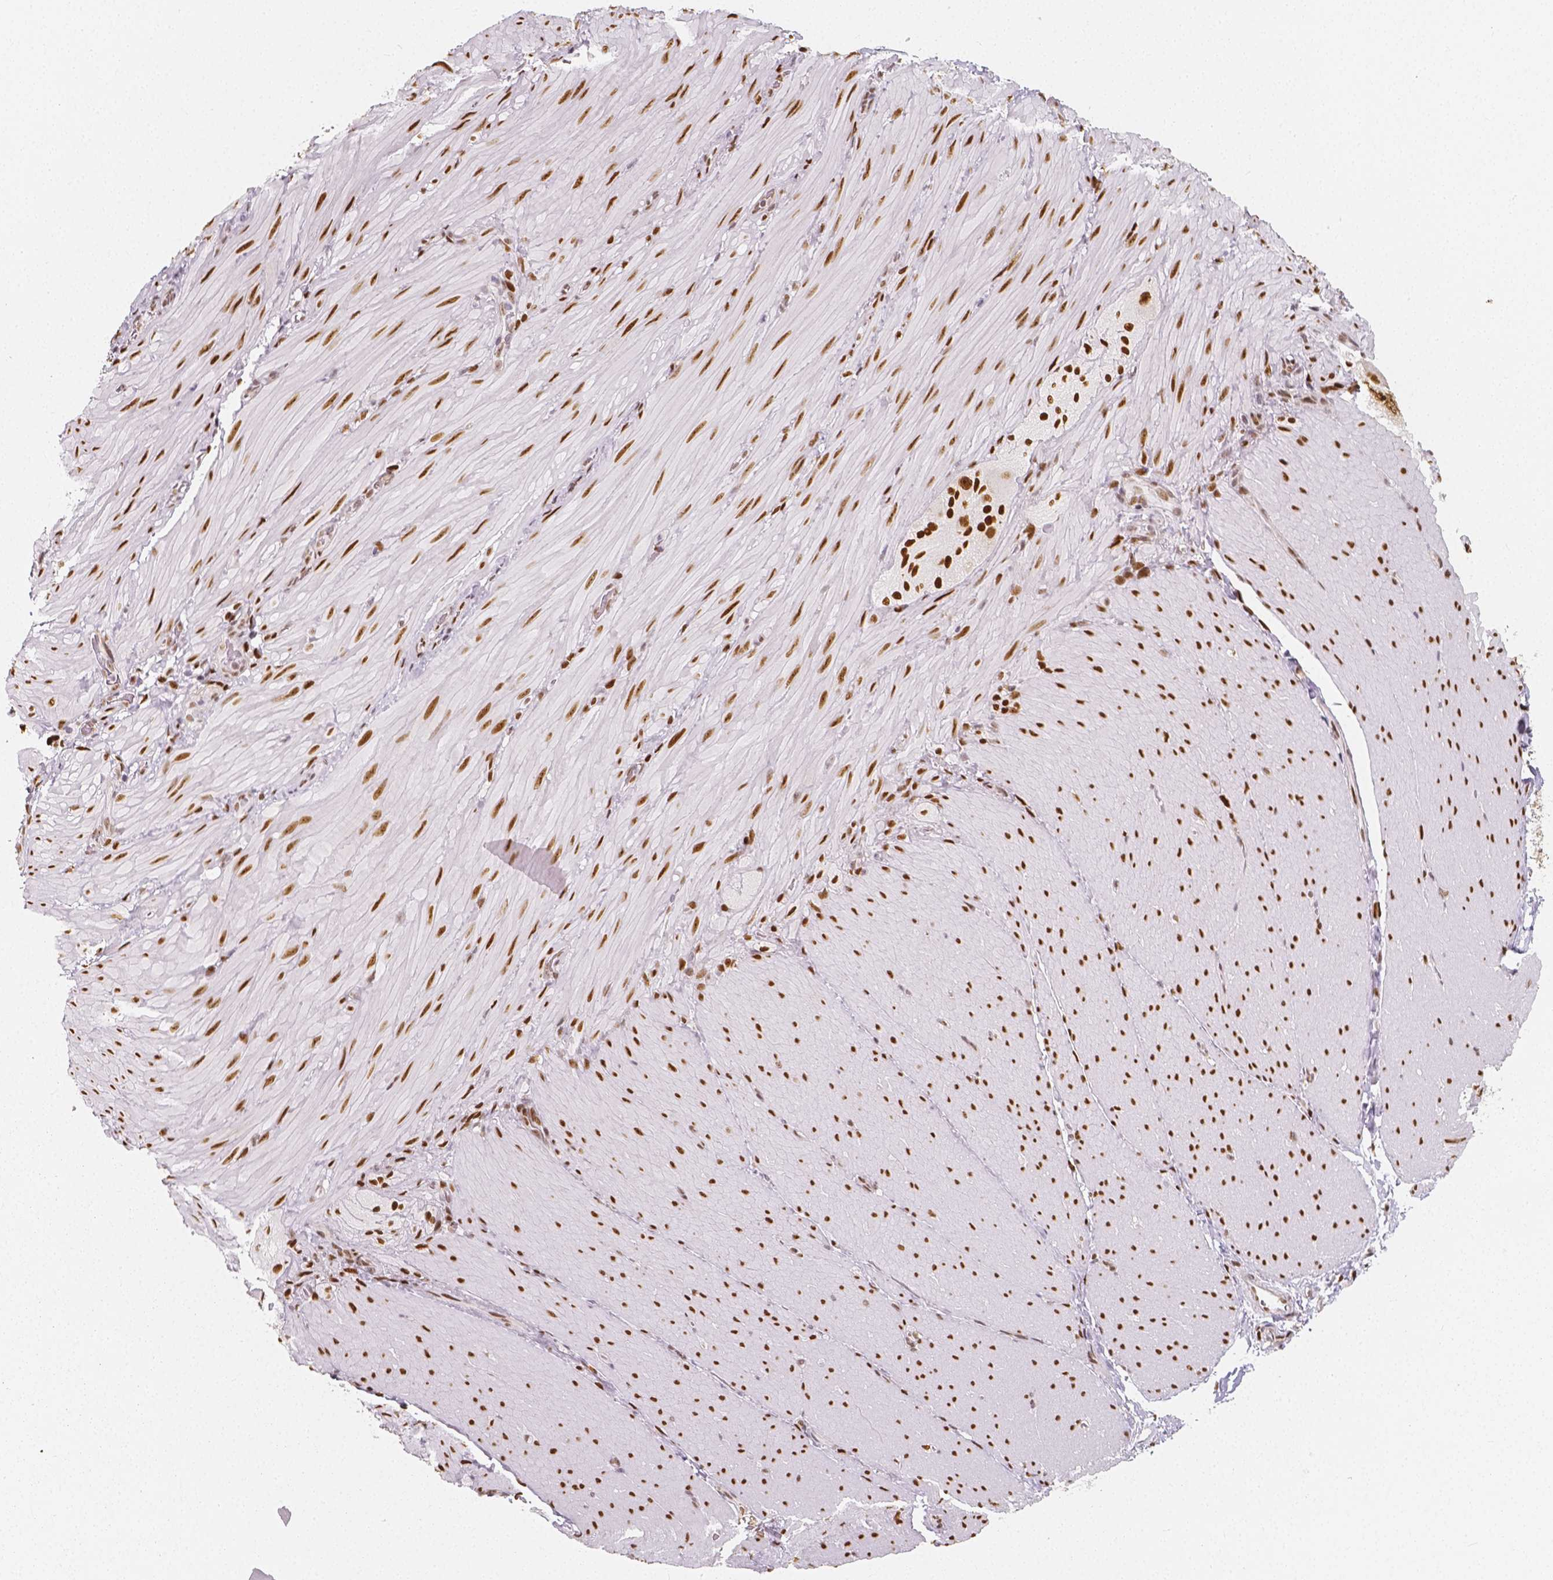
{"staining": {"intensity": "moderate", "quantity": ">75%", "location": "nuclear"}, "tissue": "smooth muscle", "cell_type": "Smooth muscle cells", "image_type": "normal", "snomed": [{"axis": "morphology", "description": "Normal tissue, NOS"}, {"axis": "topography", "description": "Smooth muscle"}, {"axis": "topography", "description": "Colon"}], "caption": "Immunohistochemical staining of benign smooth muscle displays medium levels of moderate nuclear expression in about >75% of smooth muscle cells.", "gene": "NUCKS1", "patient": {"sex": "male", "age": 73}}